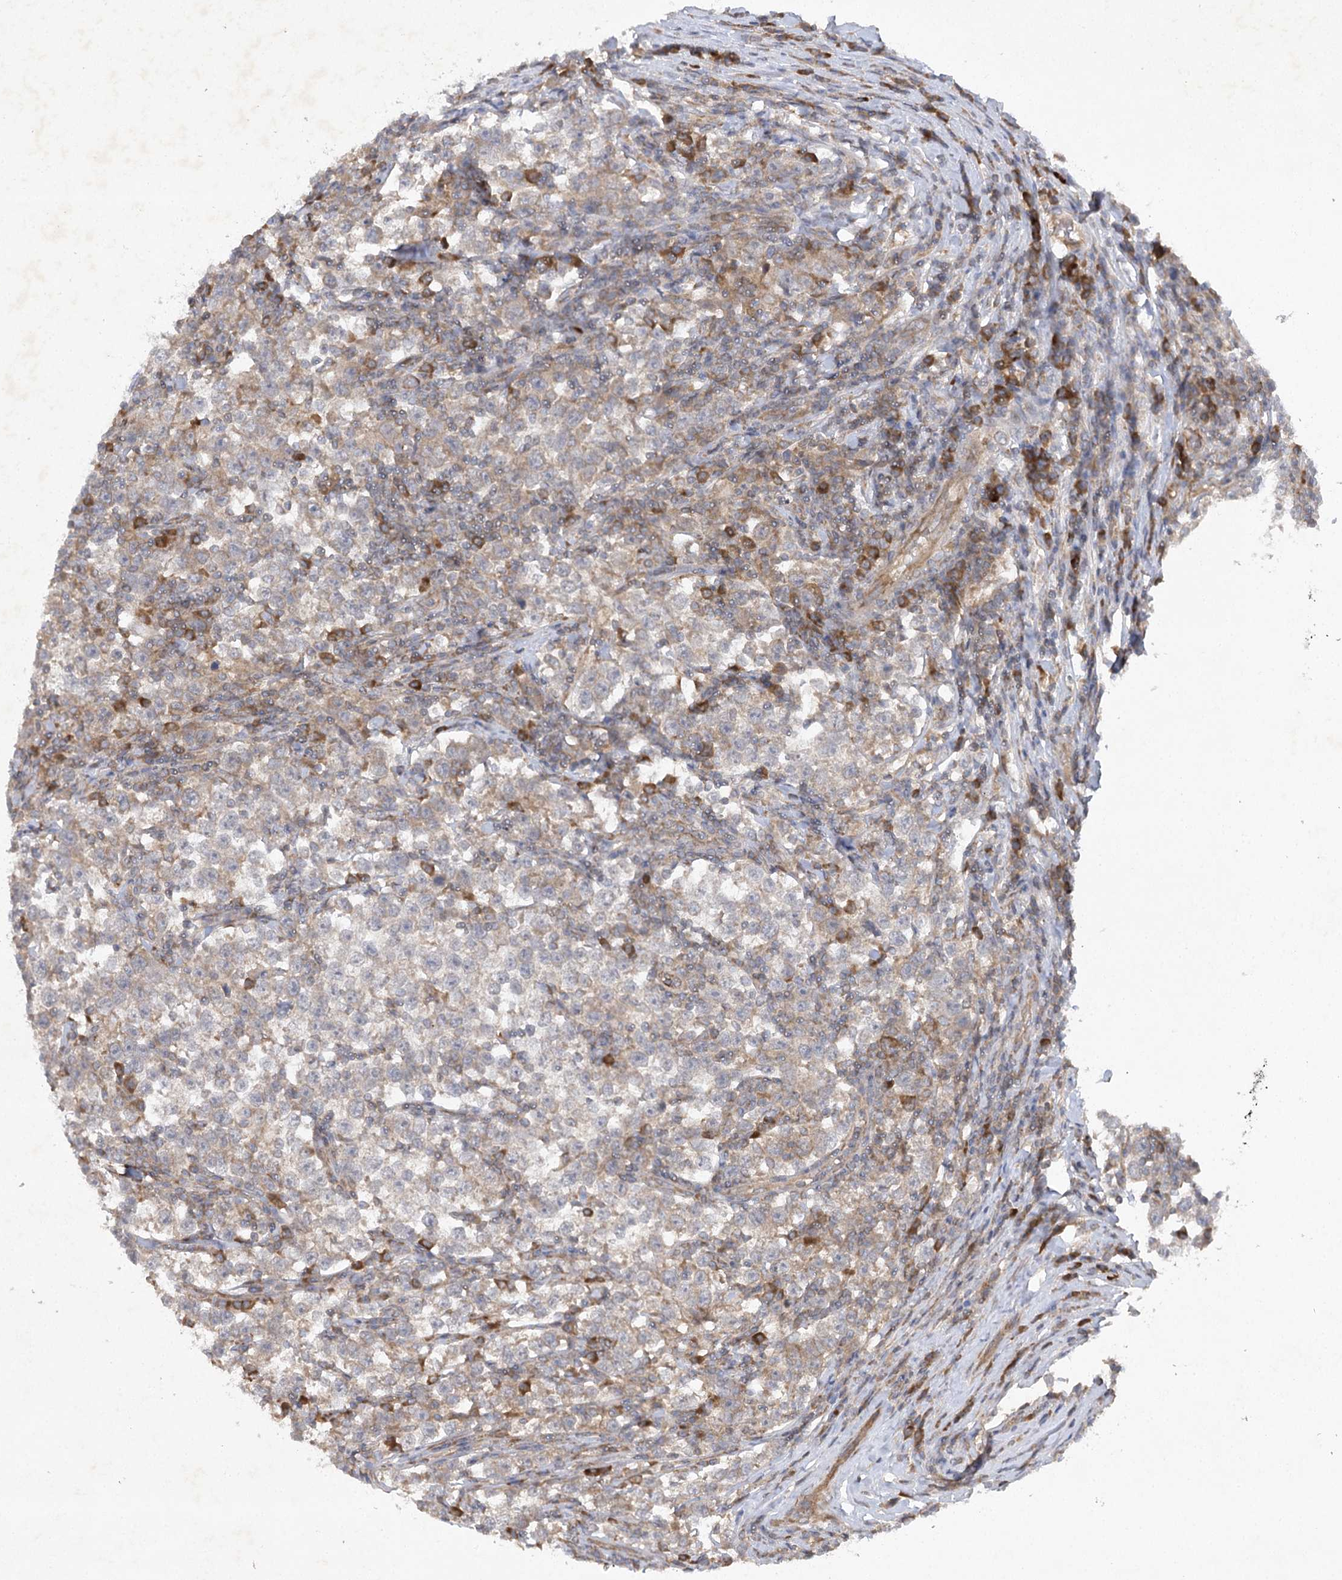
{"staining": {"intensity": "weak", "quantity": "25%-75%", "location": "cytoplasmic/membranous"}, "tissue": "testis cancer", "cell_type": "Tumor cells", "image_type": "cancer", "snomed": [{"axis": "morphology", "description": "Normal tissue, NOS"}, {"axis": "morphology", "description": "Seminoma, NOS"}, {"axis": "topography", "description": "Testis"}], "caption": "Protein expression analysis of testis cancer exhibits weak cytoplasmic/membranous positivity in approximately 25%-75% of tumor cells. (DAB IHC, brown staining for protein, blue staining for nuclei).", "gene": "TRAF3IP1", "patient": {"sex": "male", "age": 43}}